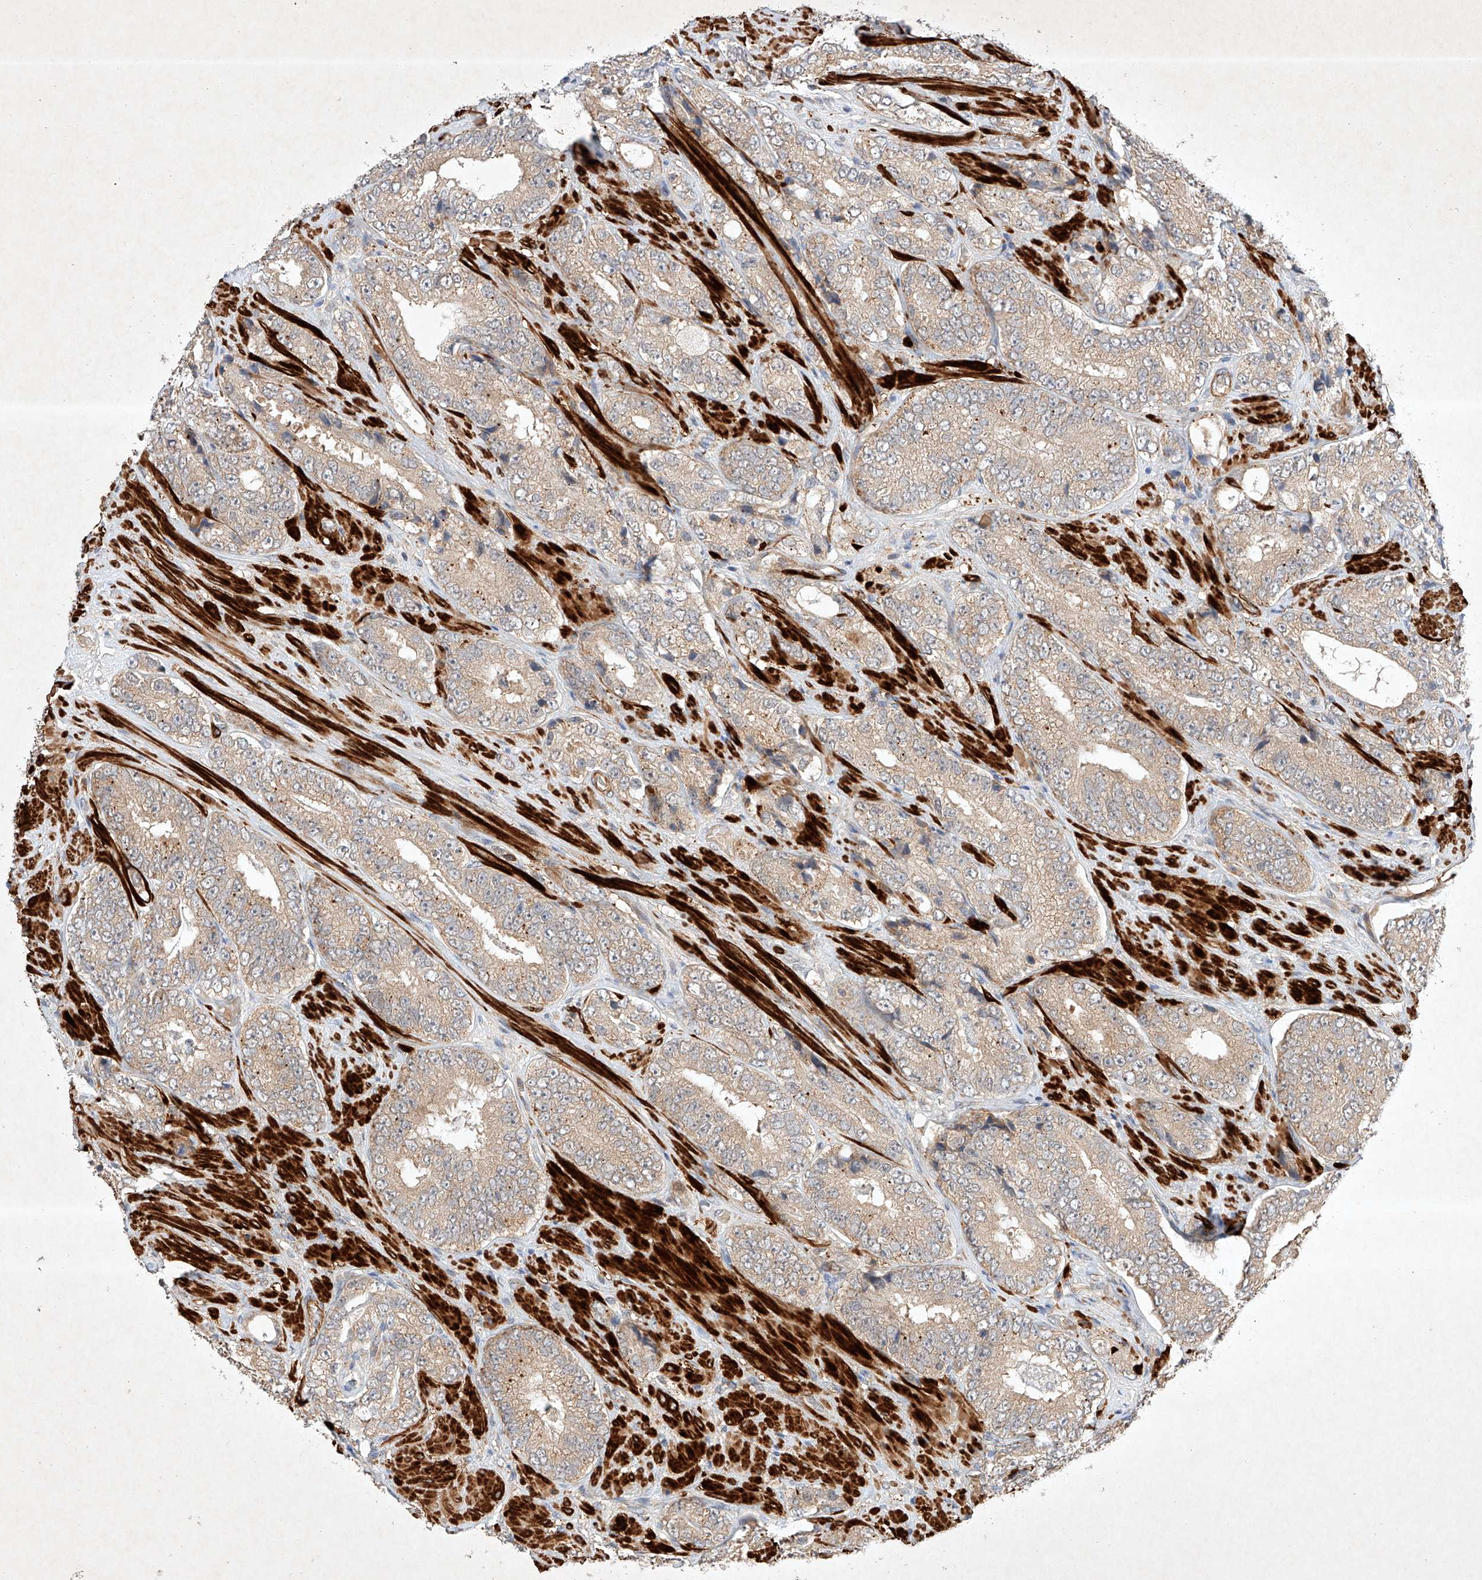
{"staining": {"intensity": "weak", "quantity": ">75%", "location": "cytoplasmic/membranous"}, "tissue": "prostate cancer", "cell_type": "Tumor cells", "image_type": "cancer", "snomed": [{"axis": "morphology", "description": "Adenocarcinoma, High grade"}, {"axis": "topography", "description": "Prostate"}], "caption": "Immunohistochemical staining of prostate adenocarcinoma (high-grade) displays low levels of weak cytoplasmic/membranous staining in about >75% of tumor cells.", "gene": "ARHGAP33", "patient": {"sex": "male", "age": 56}}